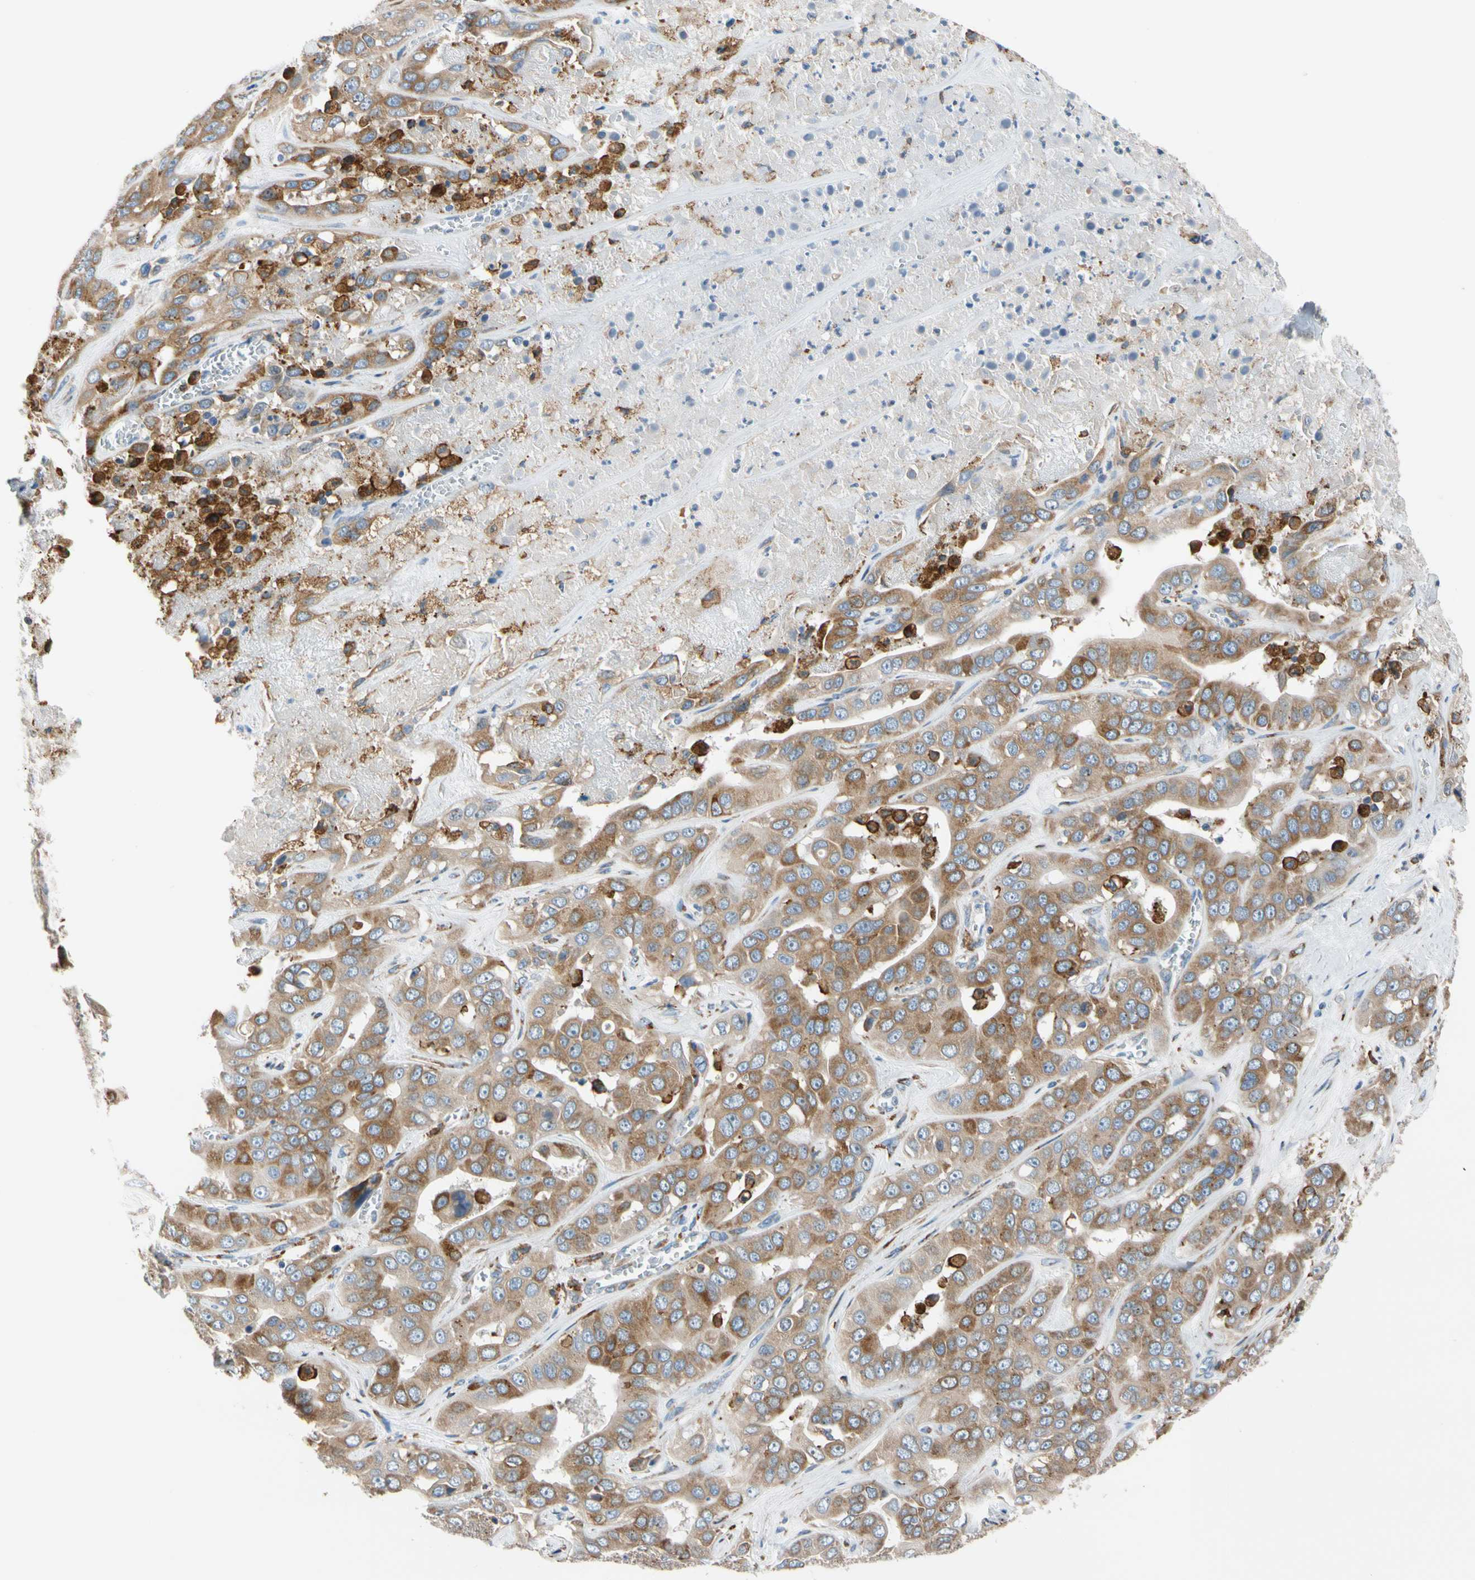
{"staining": {"intensity": "moderate", "quantity": ">75%", "location": "cytoplasmic/membranous"}, "tissue": "liver cancer", "cell_type": "Tumor cells", "image_type": "cancer", "snomed": [{"axis": "morphology", "description": "Cholangiocarcinoma"}, {"axis": "topography", "description": "Liver"}], "caption": "Cholangiocarcinoma (liver) stained for a protein (brown) exhibits moderate cytoplasmic/membranous positive positivity in approximately >75% of tumor cells.", "gene": "LRPAP1", "patient": {"sex": "female", "age": 52}}